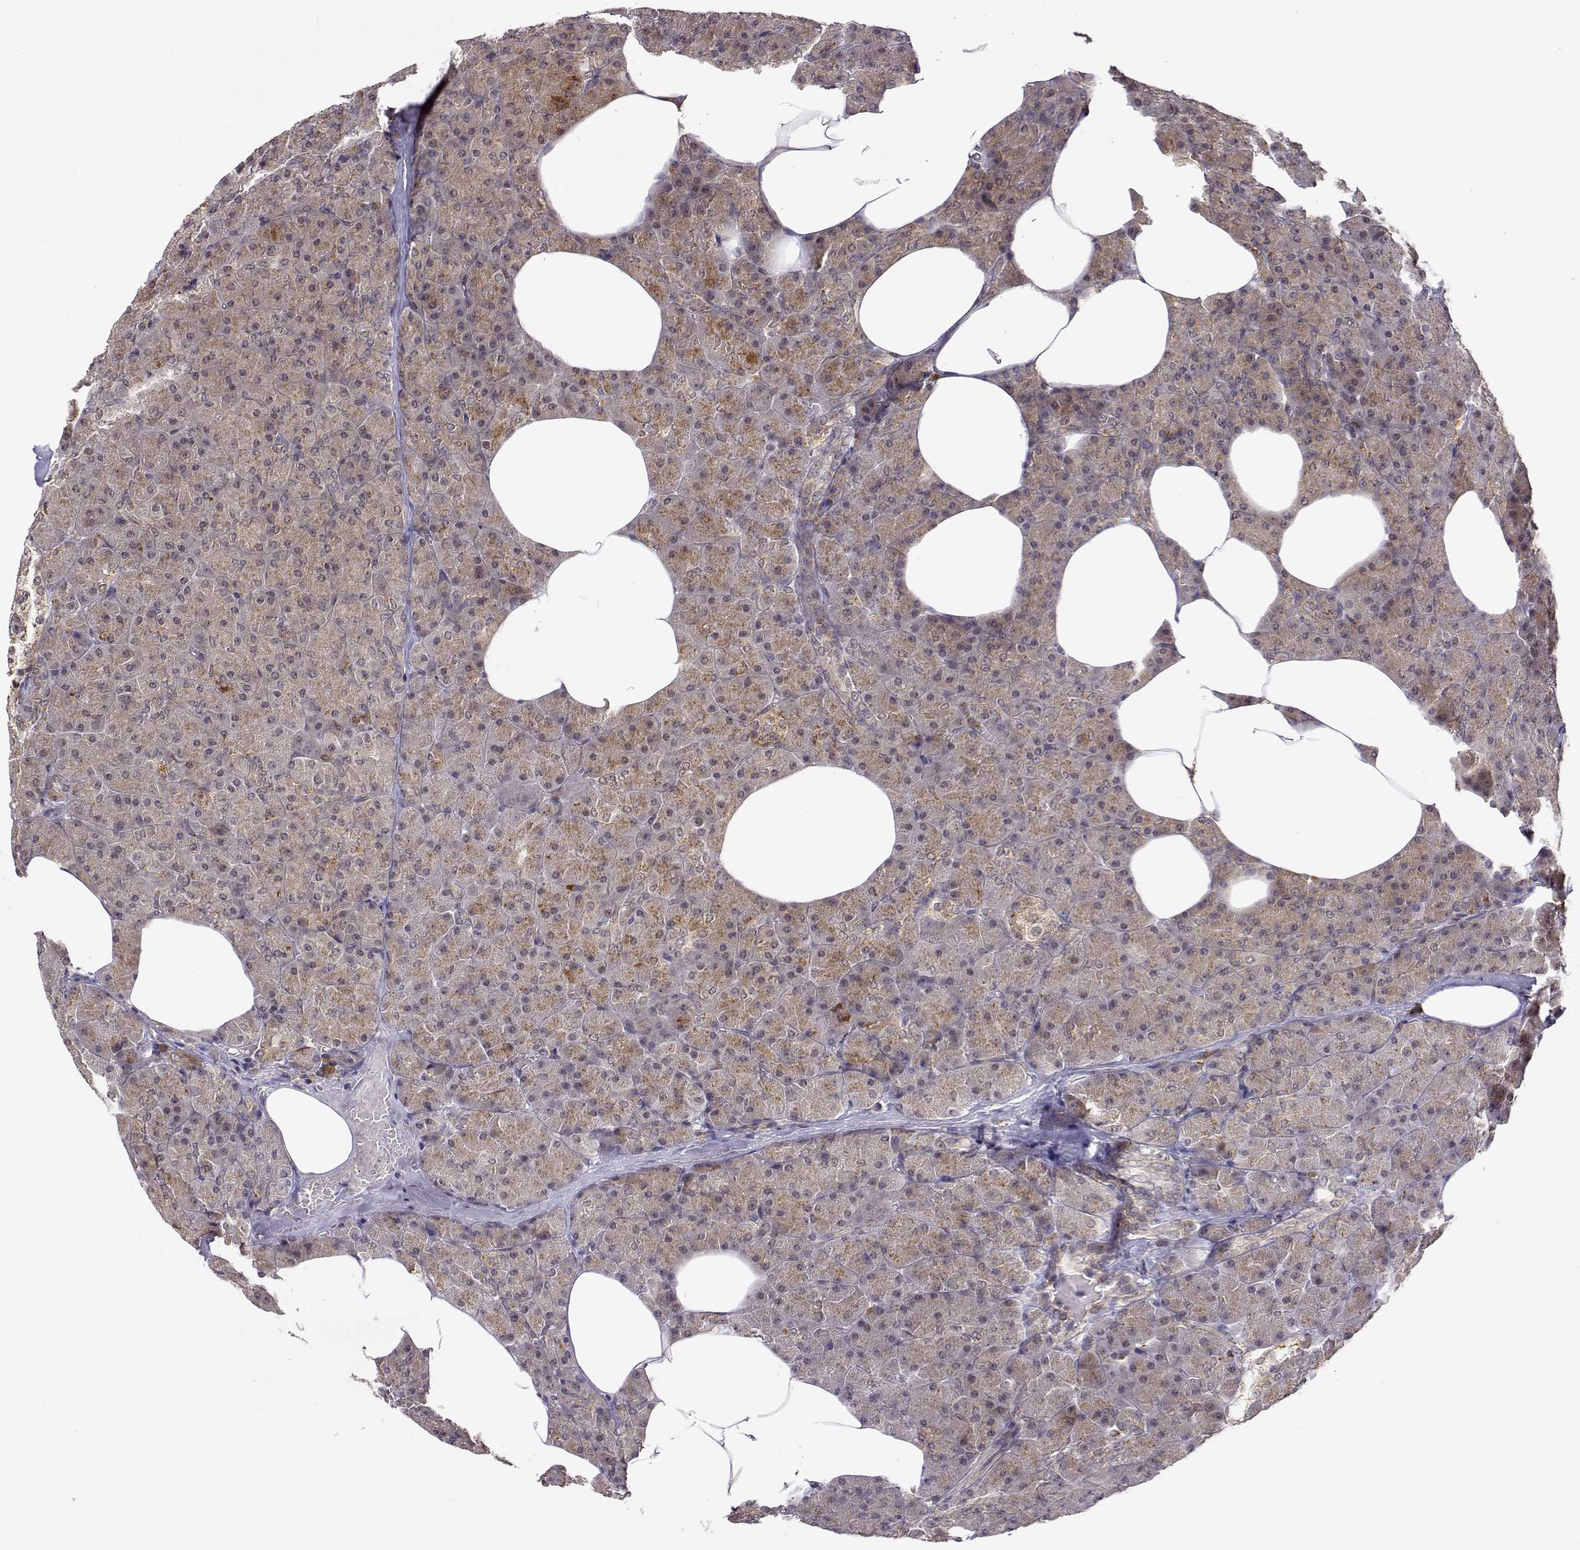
{"staining": {"intensity": "weak", "quantity": "25%-75%", "location": "cytoplasmic/membranous"}, "tissue": "pancreas", "cell_type": "Exocrine glandular cells", "image_type": "normal", "snomed": [{"axis": "morphology", "description": "Normal tissue, NOS"}, {"axis": "topography", "description": "Pancreas"}], "caption": "IHC (DAB (3,3'-diaminobenzidine)) staining of unremarkable pancreas exhibits weak cytoplasmic/membranous protein expression in approximately 25%-75% of exocrine glandular cells.", "gene": "RNF13", "patient": {"sex": "female", "age": 45}}